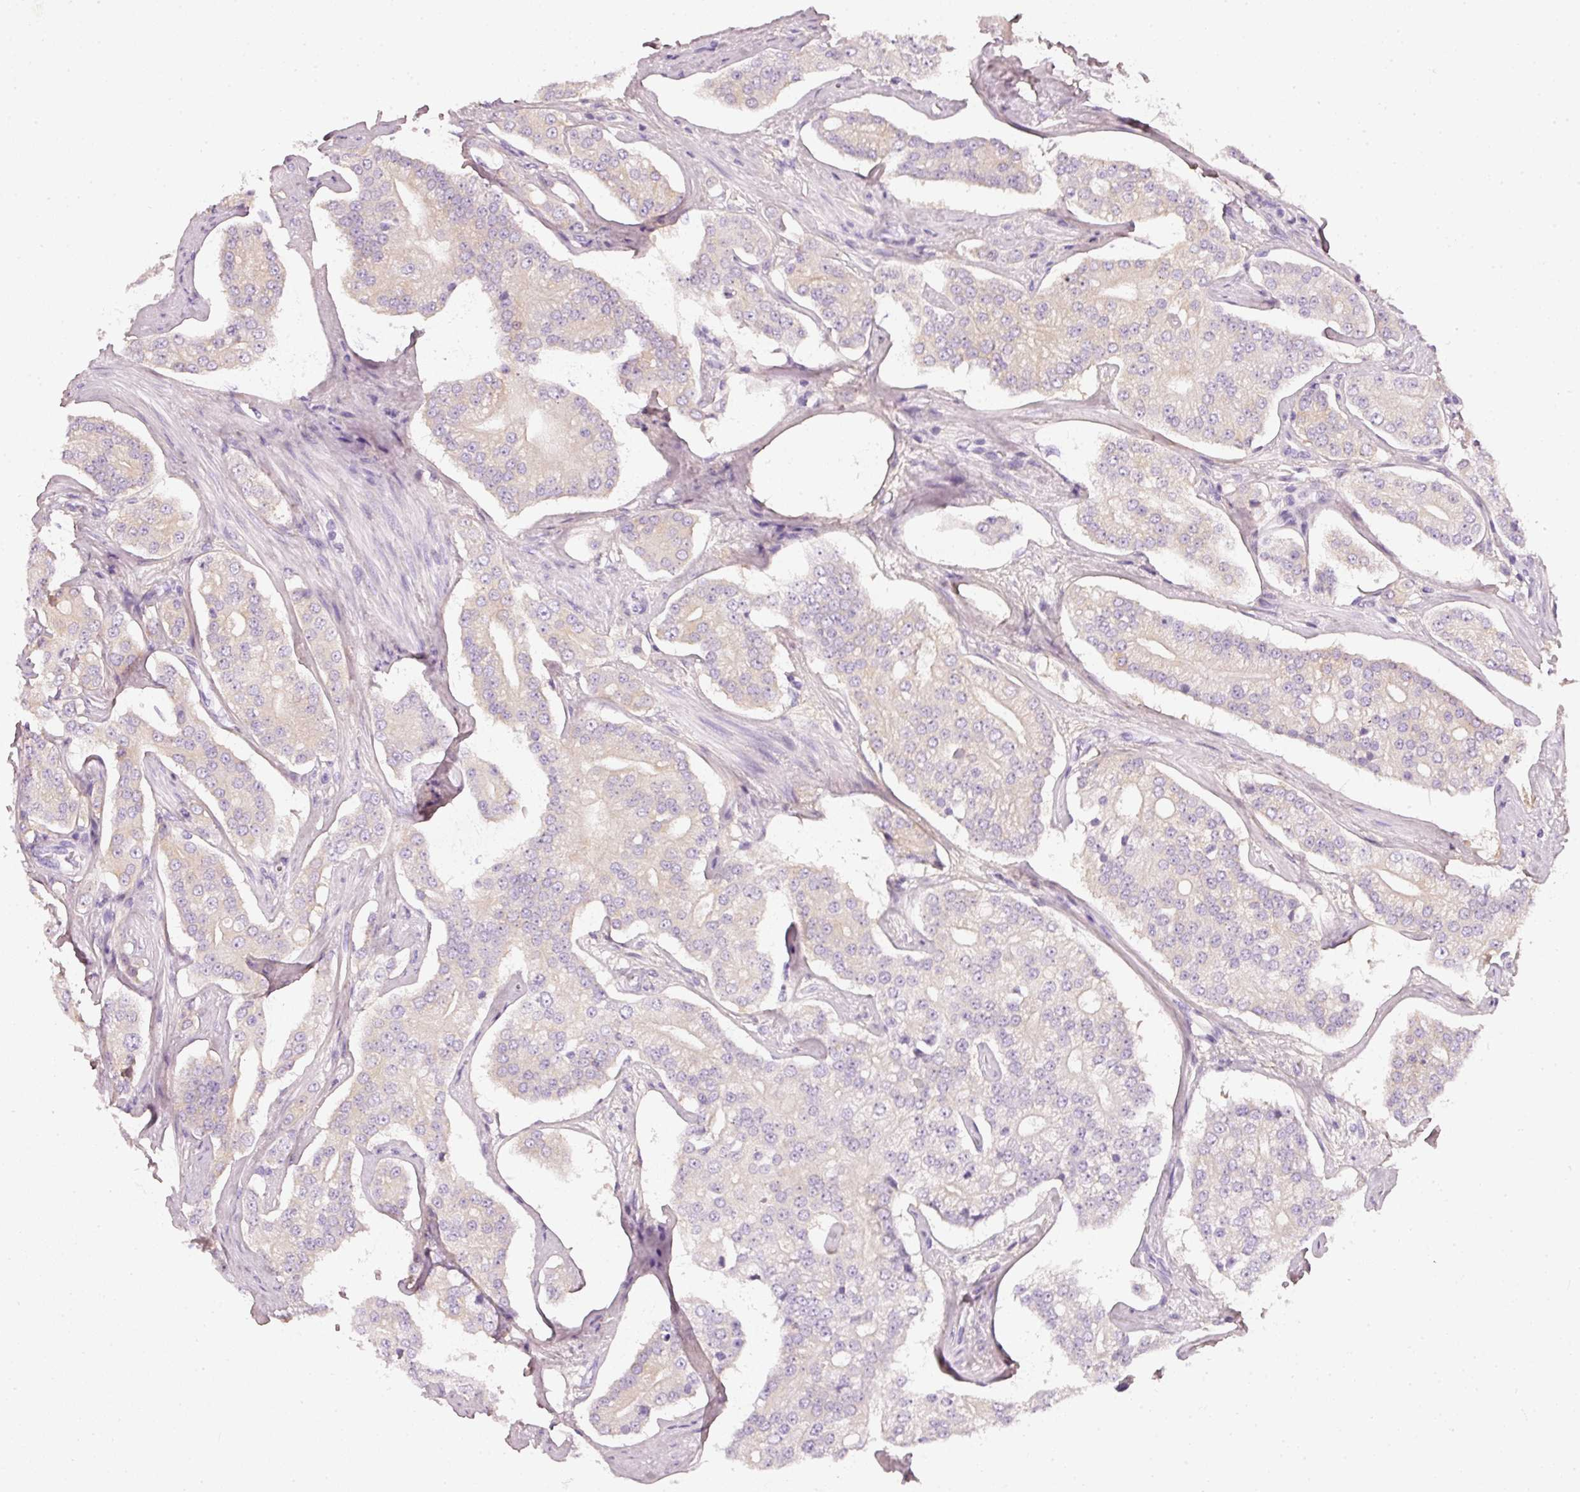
{"staining": {"intensity": "negative", "quantity": "none", "location": "none"}, "tissue": "prostate cancer", "cell_type": "Tumor cells", "image_type": "cancer", "snomed": [{"axis": "morphology", "description": "Adenocarcinoma, High grade"}, {"axis": "topography", "description": "Prostate"}], "caption": "A high-resolution image shows immunohistochemistry (IHC) staining of prostate cancer, which shows no significant positivity in tumor cells.", "gene": "PDXDC1", "patient": {"sex": "male", "age": 71}}